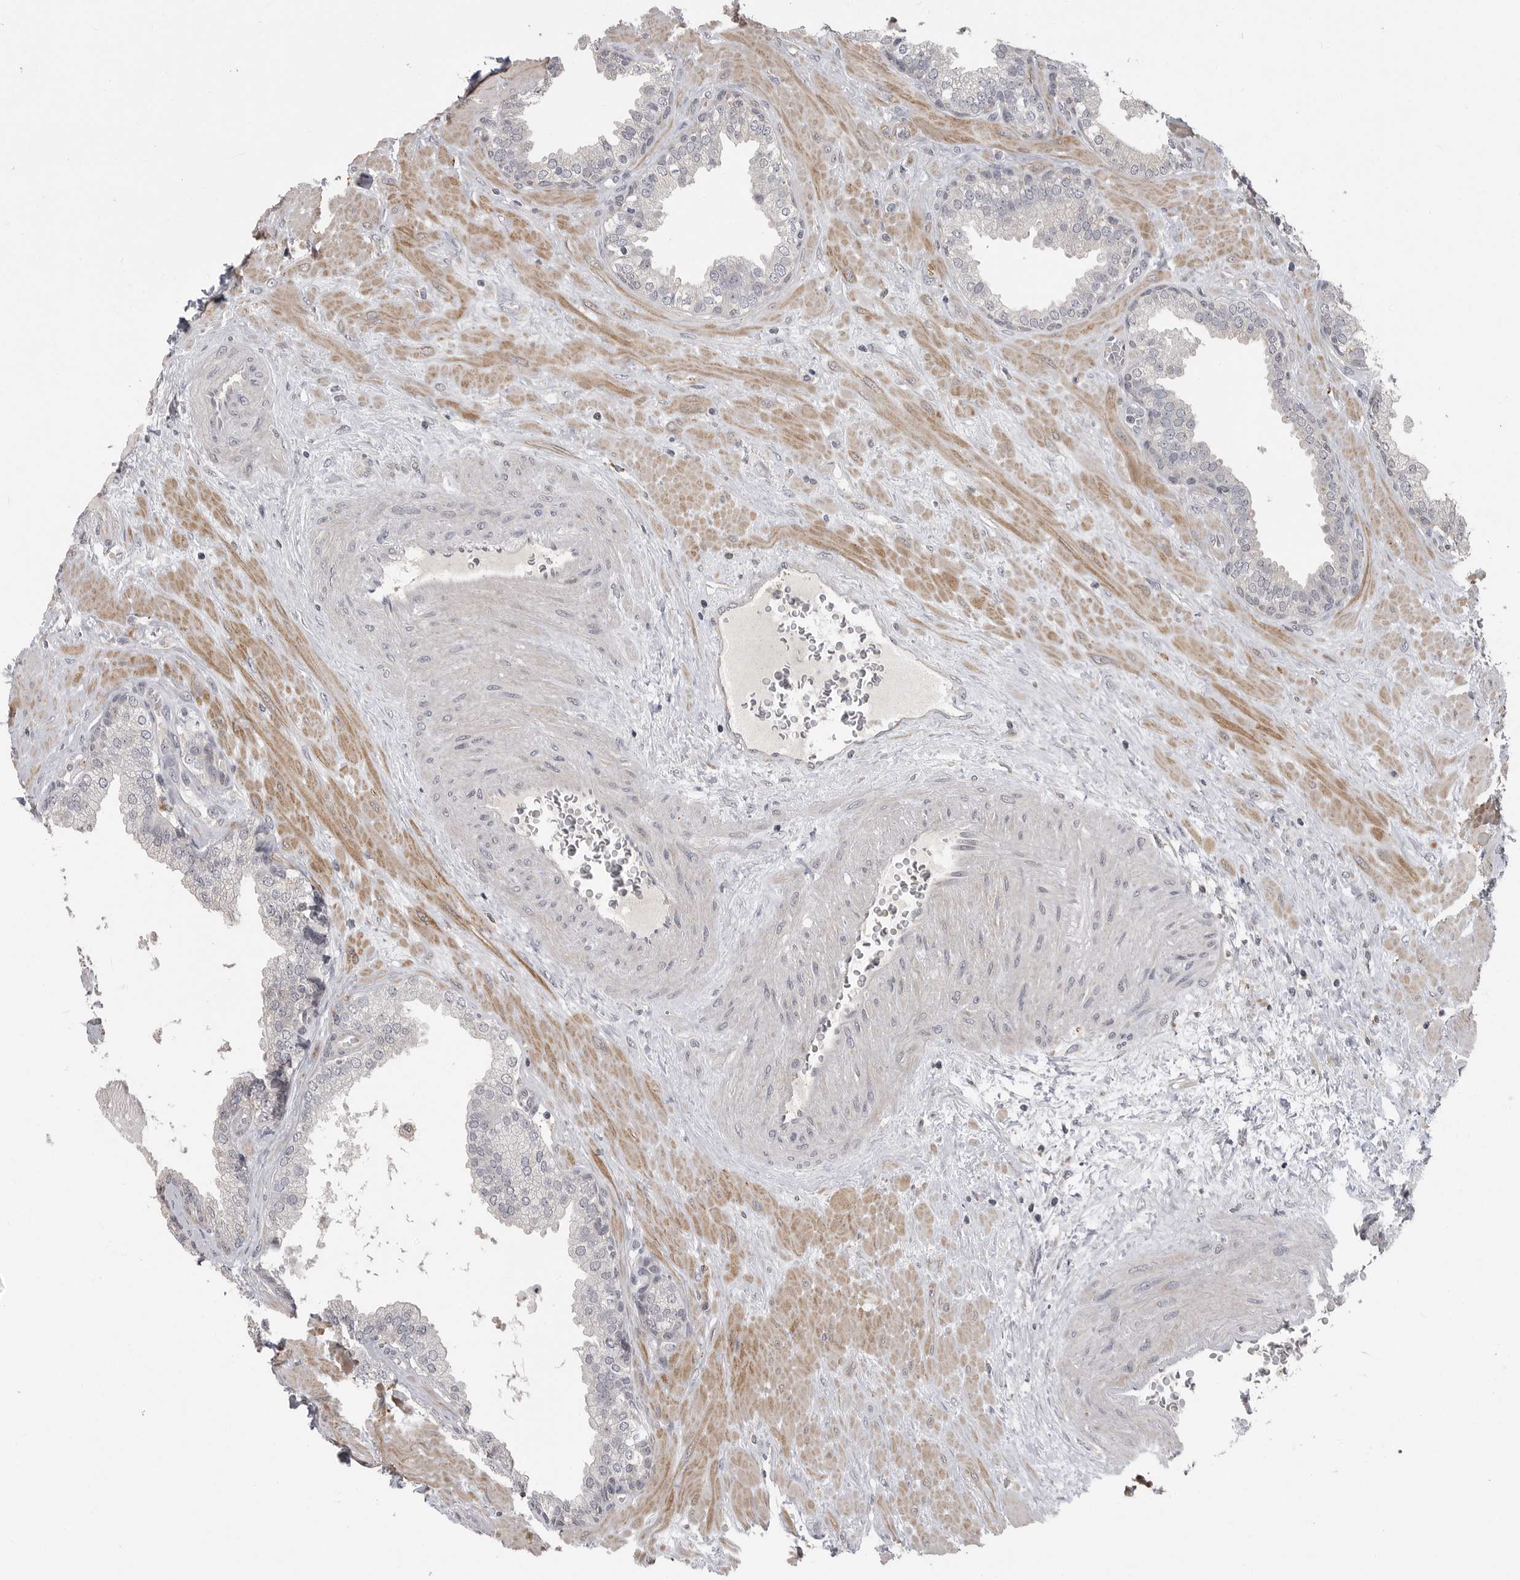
{"staining": {"intensity": "negative", "quantity": "none", "location": "none"}, "tissue": "prostate", "cell_type": "Glandular cells", "image_type": "normal", "snomed": [{"axis": "morphology", "description": "Normal tissue, NOS"}, {"axis": "topography", "description": "Prostate"}], "caption": "Immunohistochemistry (IHC) histopathology image of unremarkable prostate stained for a protein (brown), which shows no positivity in glandular cells.", "gene": "PLEKHF1", "patient": {"sex": "male", "age": 51}}